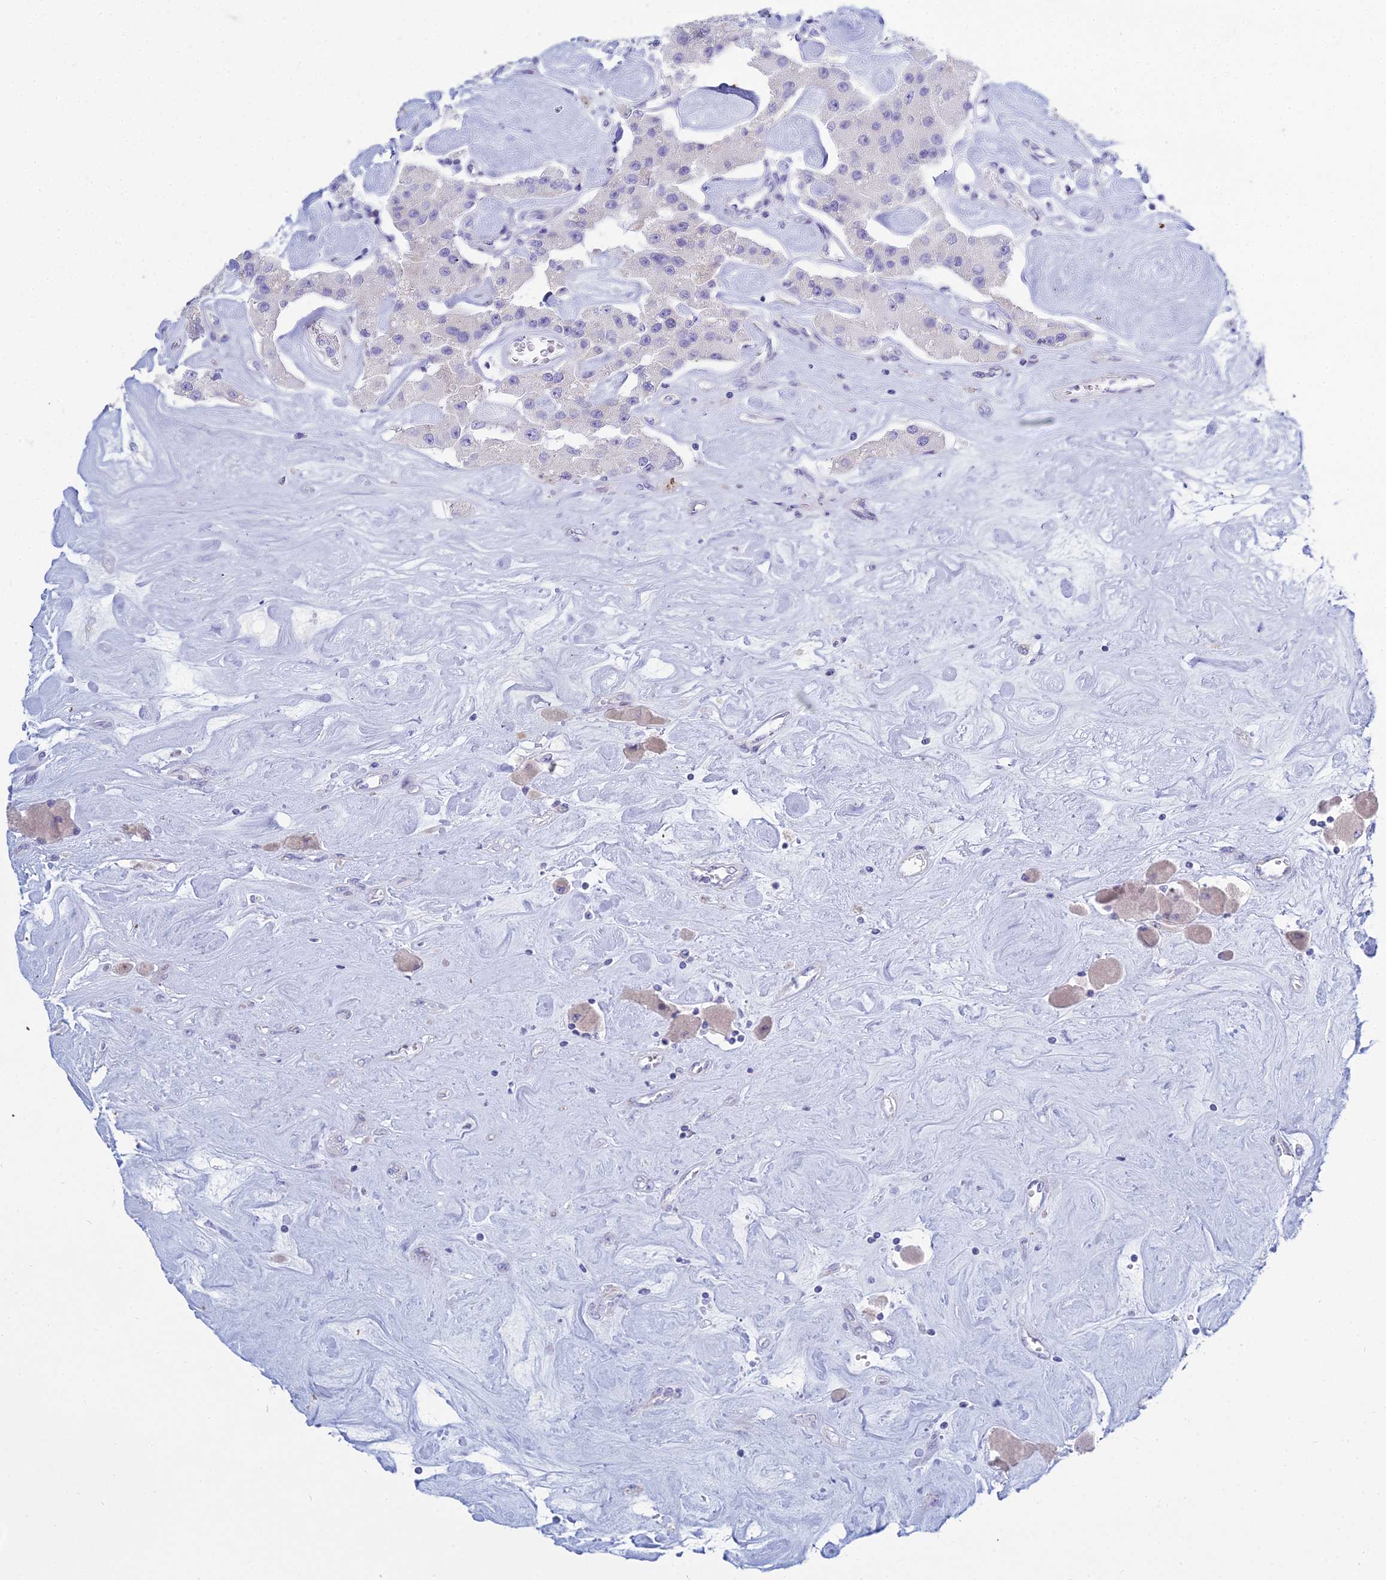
{"staining": {"intensity": "negative", "quantity": "none", "location": "none"}, "tissue": "carcinoid", "cell_type": "Tumor cells", "image_type": "cancer", "snomed": [{"axis": "morphology", "description": "Carcinoid, malignant, NOS"}, {"axis": "topography", "description": "Pancreas"}], "caption": "Carcinoid stained for a protein using immunohistochemistry exhibits no staining tumor cells.", "gene": "PRR13", "patient": {"sex": "male", "age": 41}}